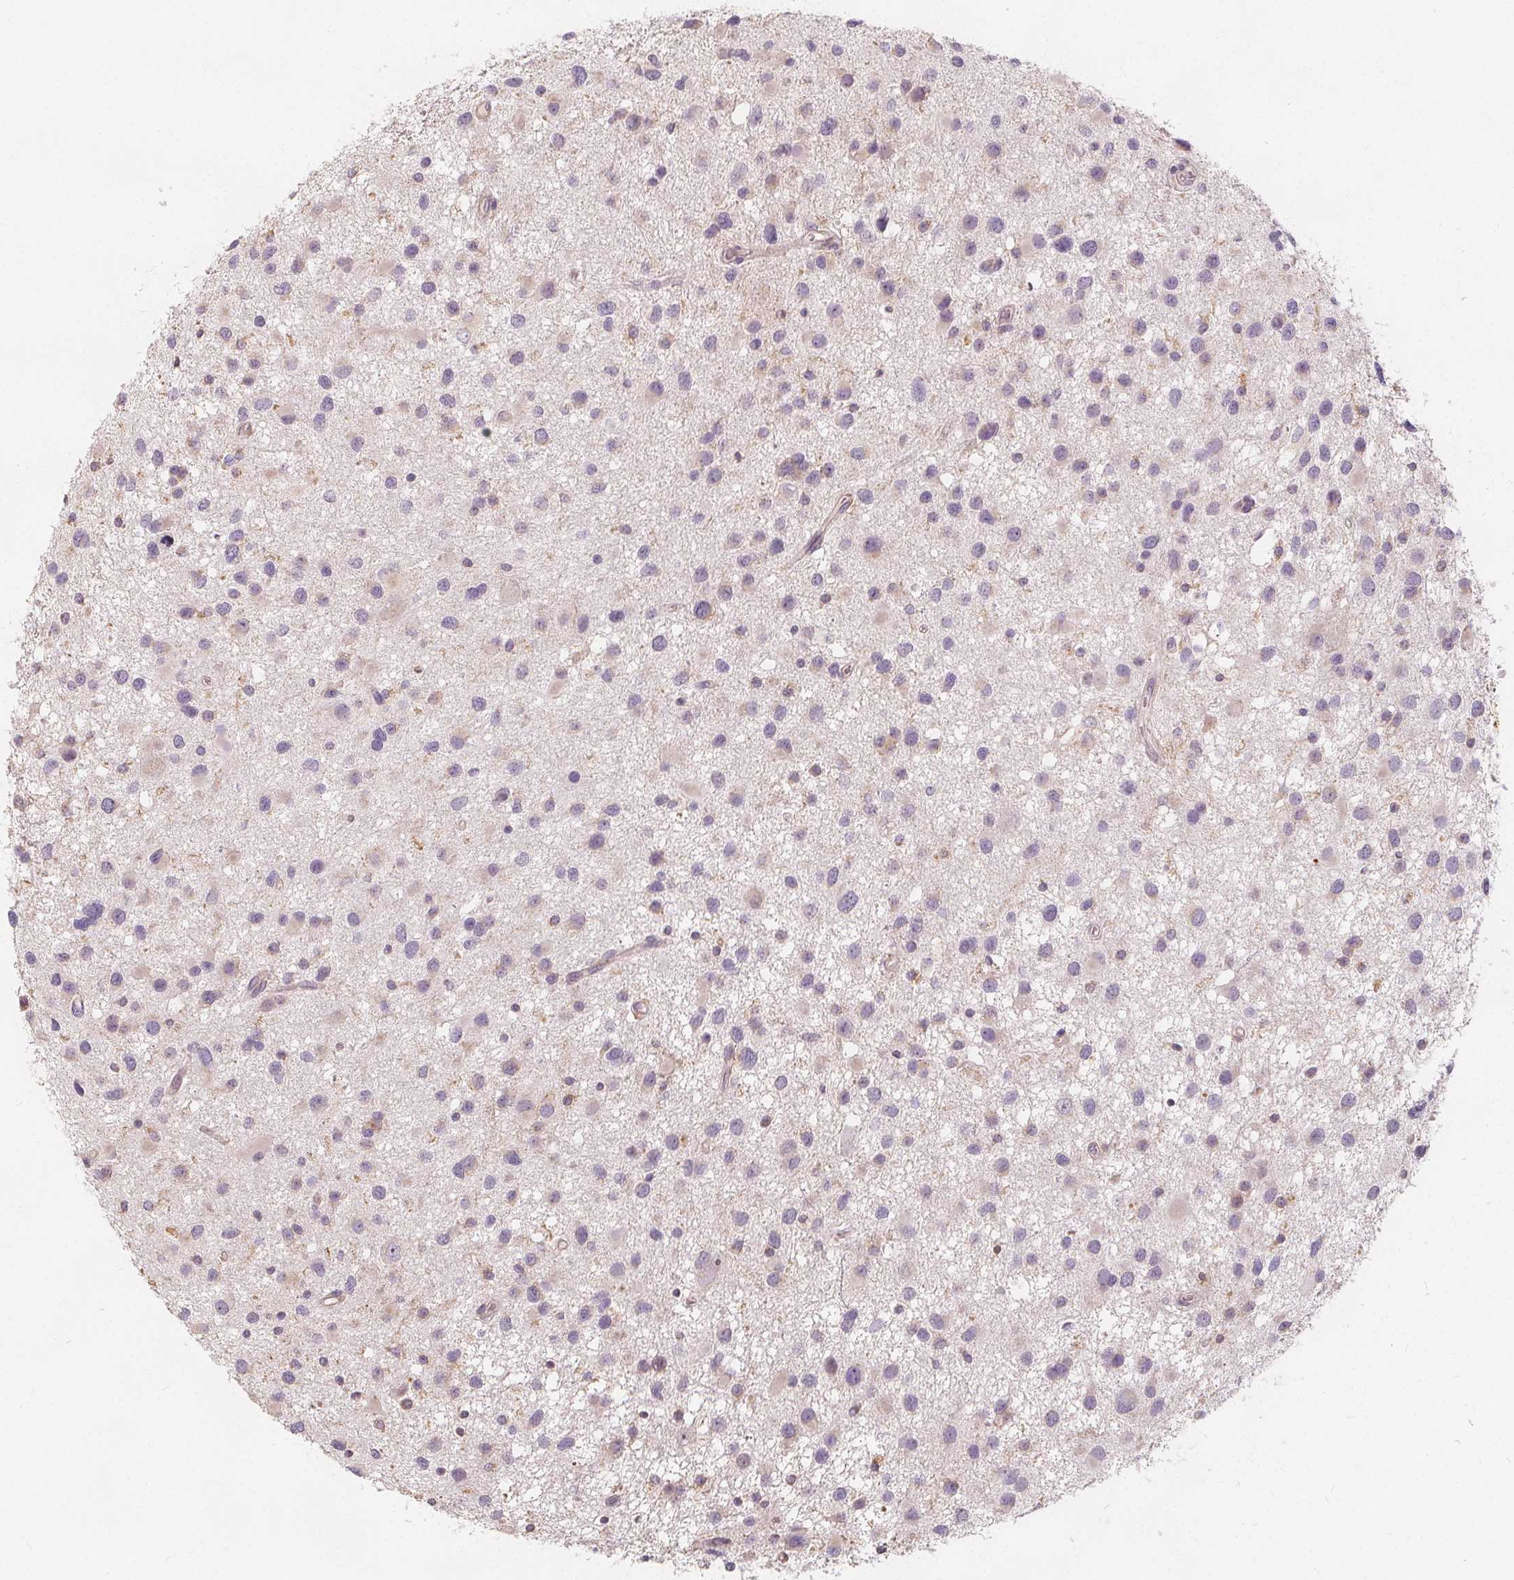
{"staining": {"intensity": "negative", "quantity": "none", "location": "none"}, "tissue": "glioma", "cell_type": "Tumor cells", "image_type": "cancer", "snomed": [{"axis": "morphology", "description": "Glioma, malignant, Low grade"}, {"axis": "topography", "description": "Brain"}], "caption": "DAB immunohistochemical staining of malignant glioma (low-grade) exhibits no significant positivity in tumor cells.", "gene": "DRC3", "patient": {"sex": "female", "age": 32}}